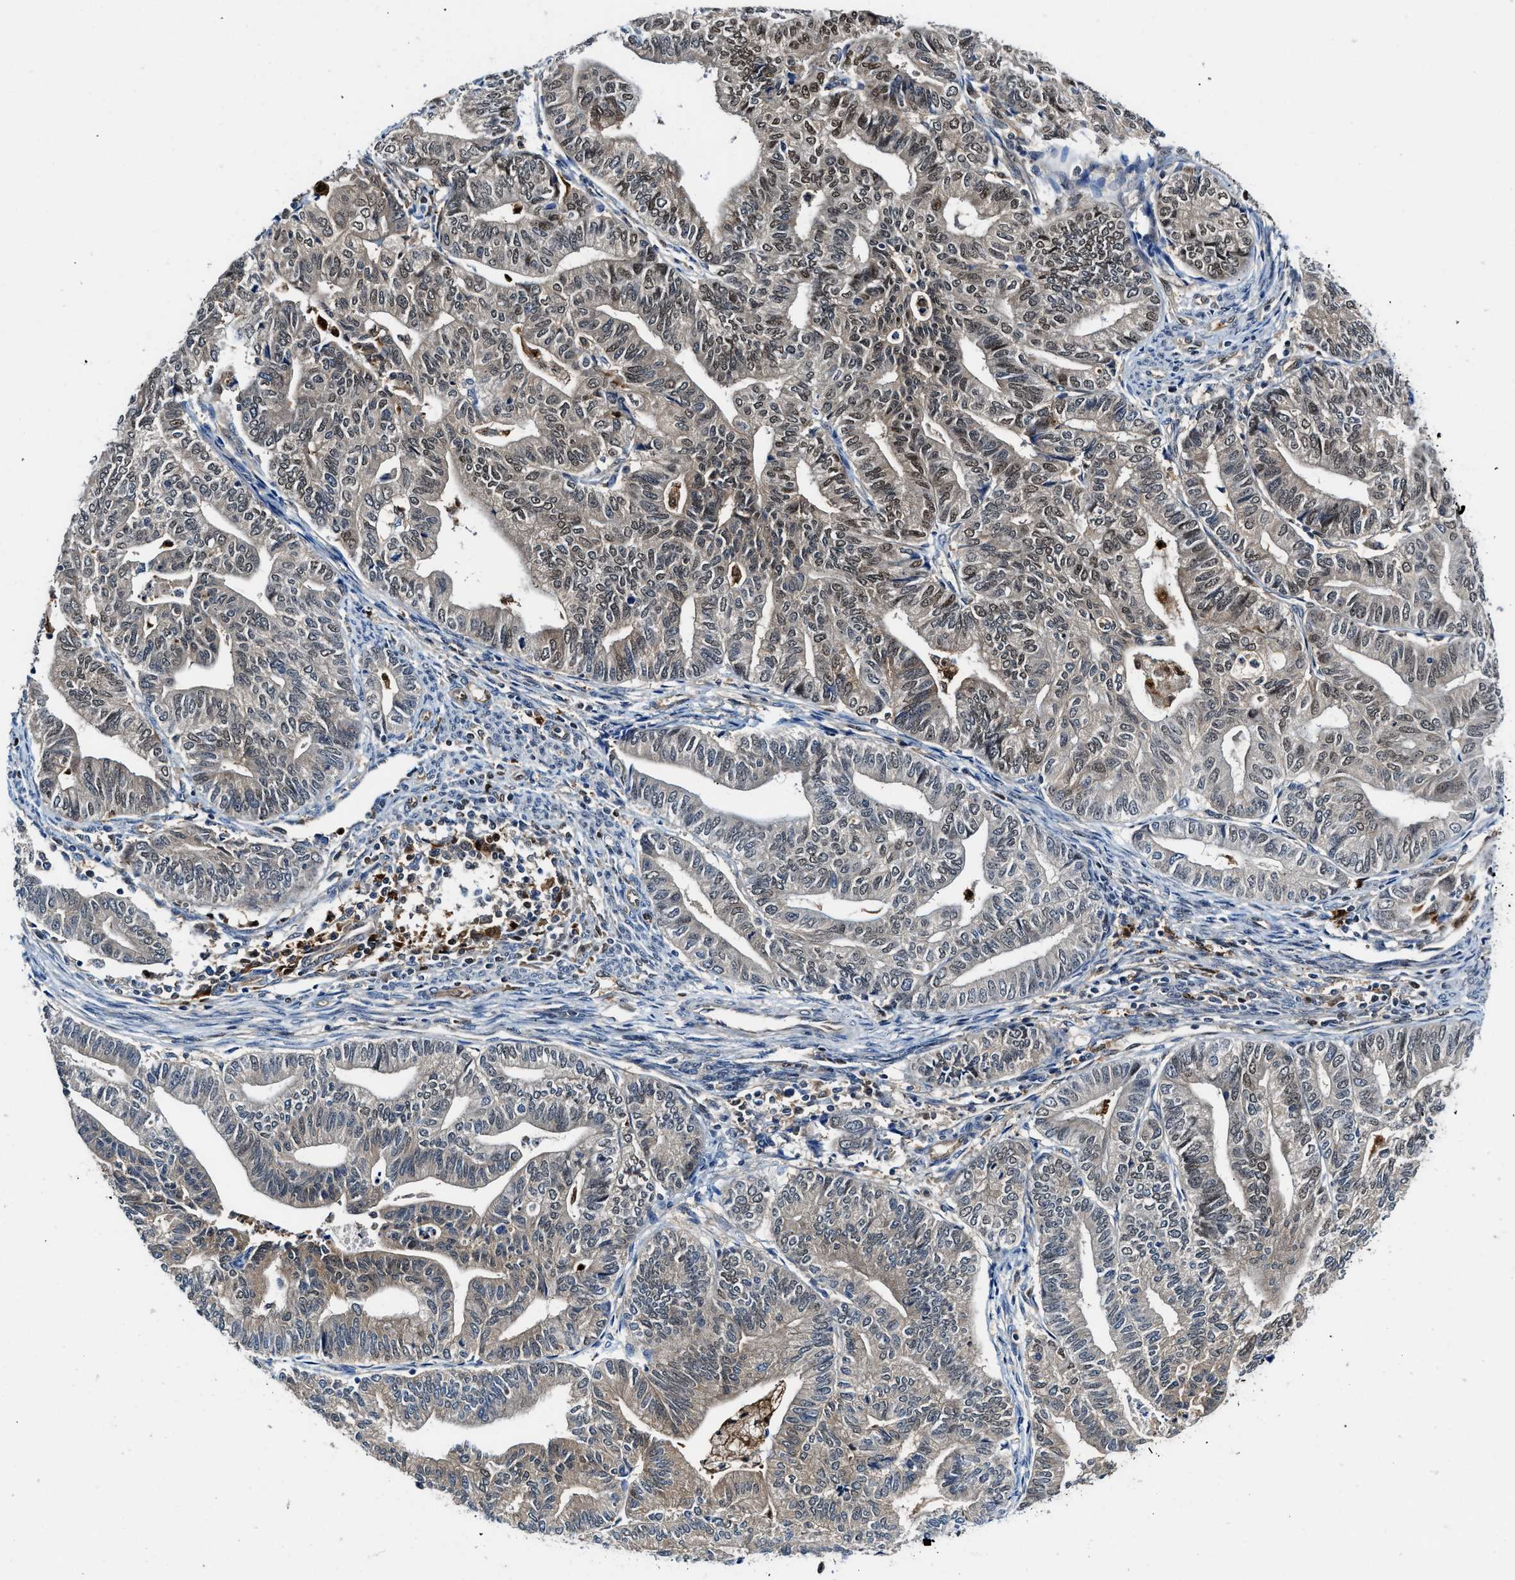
{"staining": {"intensity": "moderate", "quantity": "25%-75%", "location": "nuclear"}, "tissue": "endometrial cancer", "cell_type": "Tumor cells", "image_type": "cancer", "snomed": [{"axis": "morphology", "description": "Adenocarcinoma, NOS"}, {"axis": "topography", "description": "Endometrium"}], "caption": "The photomicrograph exhibits a brown stain indicating the presence of a protein in the nuclear of tumor cells in endometrial cancer. The staining was performed using DAB, with brown indicating positive protein expression. Nuclei are stained blue with hematoxylin.", "gene": "LTA4H", "patient": {"sex": "female", "age": 79}}